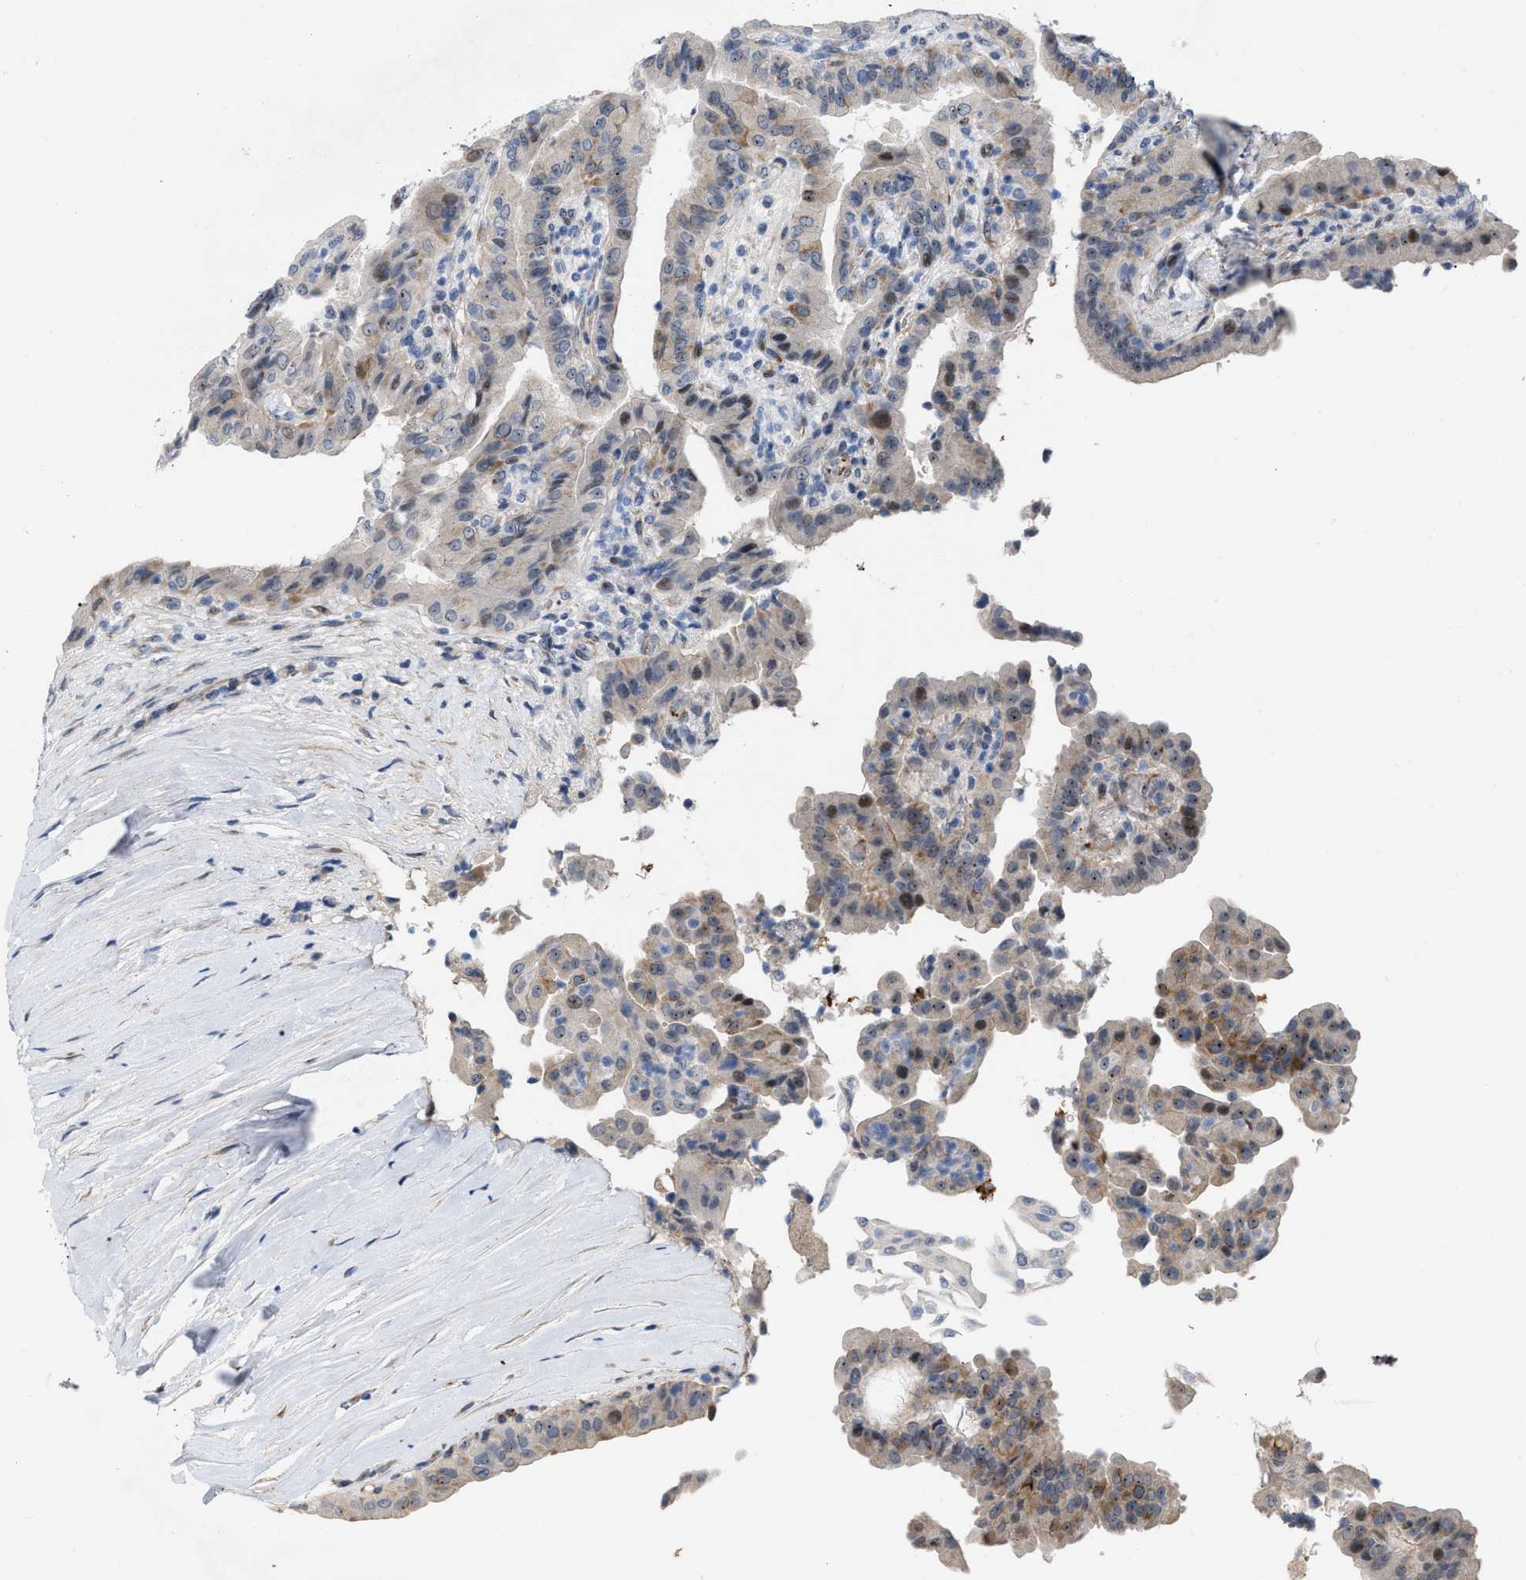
{"staining": {"intensity": "moderate", "quantity": "25%-75%", "location": "nuclear"}, "tissue": "thyroid cancer", "cell_type": "Tumor cells", "image_type": "cancer", "snomed": [{"axis": "morphology", "description": "Papillary adenocarcinoma, NOS"}, {"axis": "topography", "description": "Thyroid gland"}], "caption": "IHC of thyroid cancer (papillary adenocarcinoma) shows medium levels of moderate nuclear expression in approximately 25%-75% of tumor cells. (IHC, brightfield microscopy, high magnification).", "gene": "POLR1F", "patient": {"sex": "male", "age": 33}}